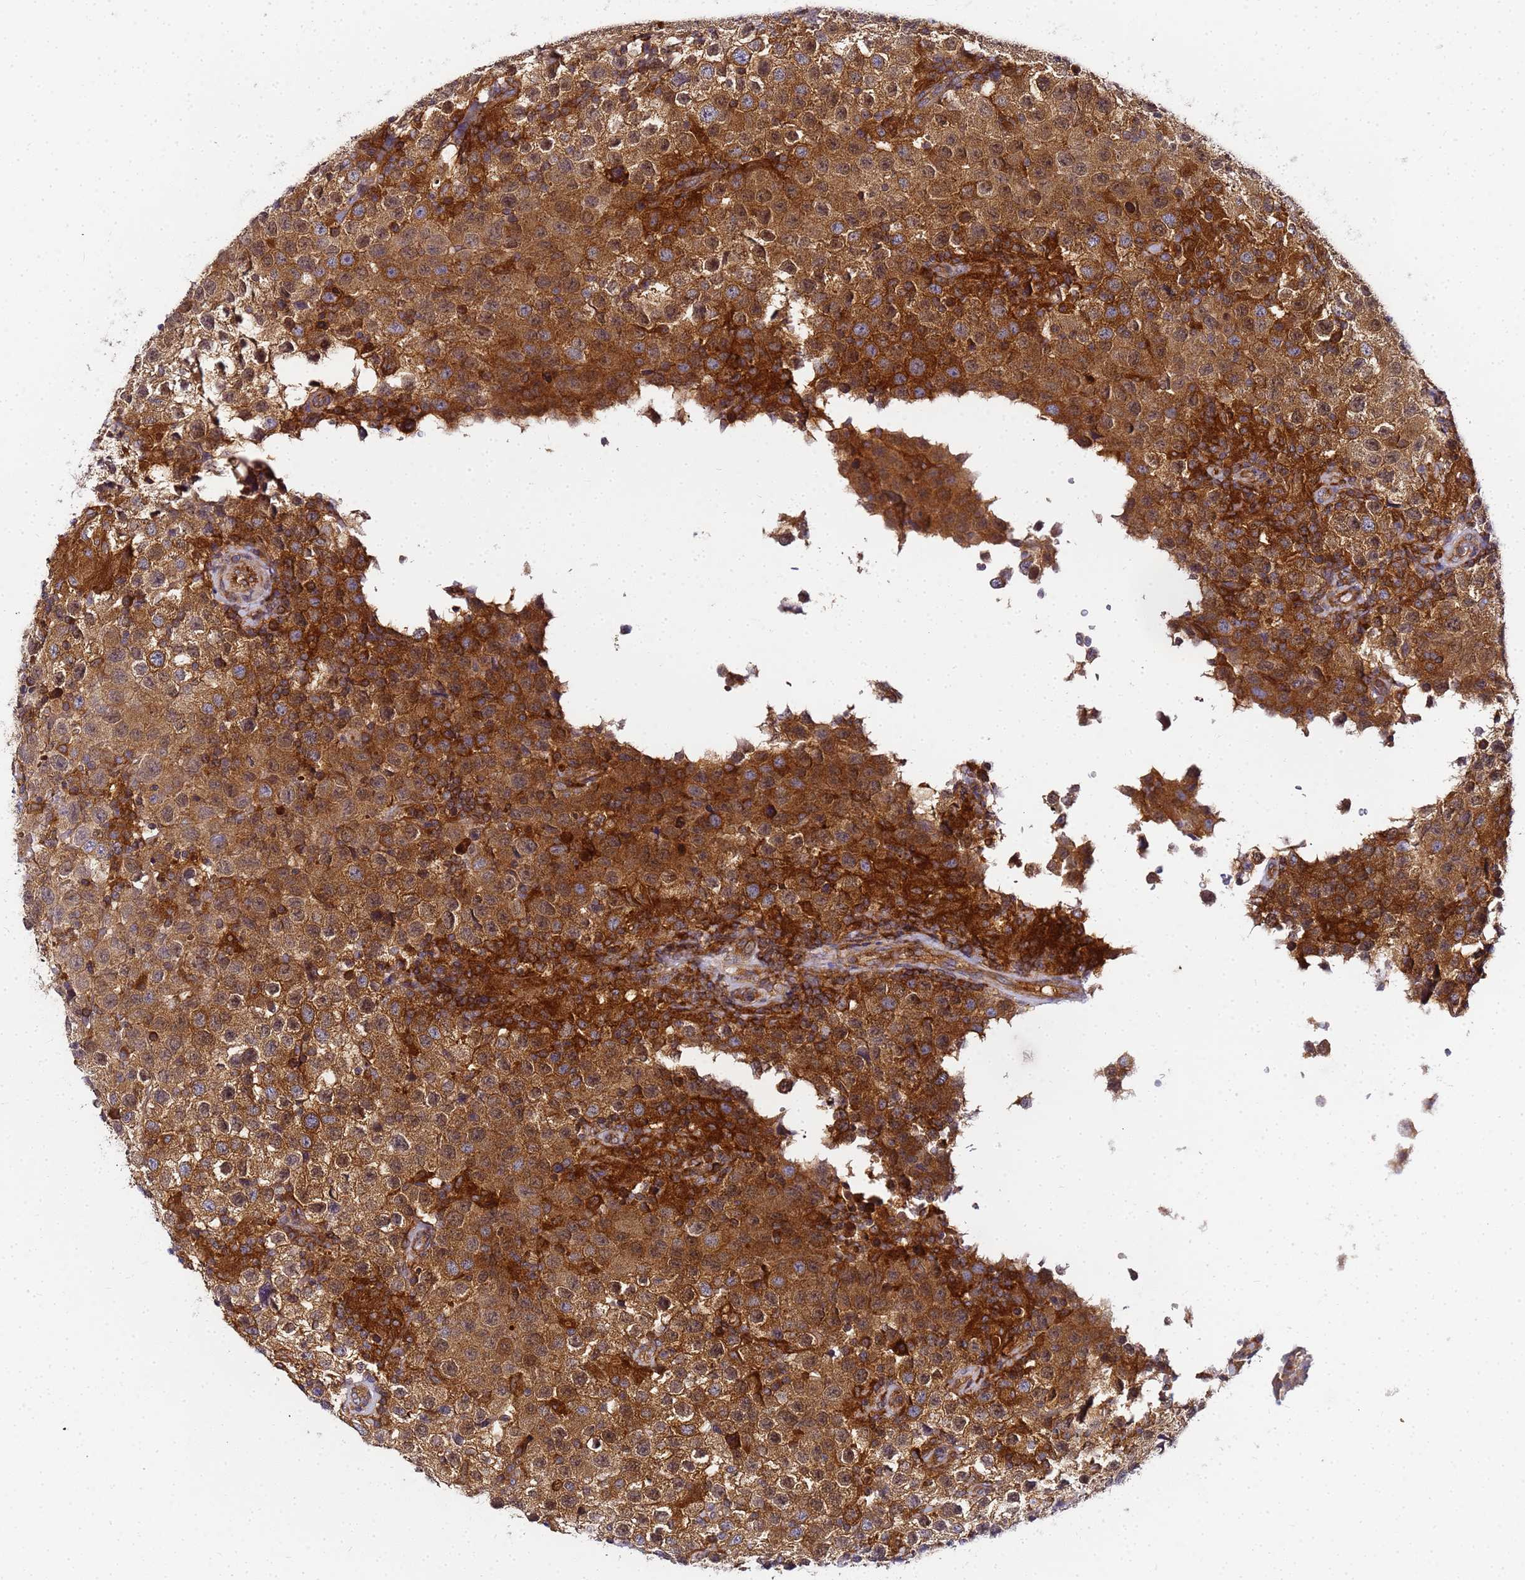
{"staining": {"intensity": "moderate", "quantity": ">75%", "location": "cytoplasmic/membranous"}, "tissue": "testis cancer", "cell_type": "Tumor cells", "image_type": "cancer", "snomed": [{"axis": "morphology", "description": "Seminoma, NOS"}, {"axis": "morphology", "description": "Carcinoma, Embryonal, NOS"}, {"axis": "topography", "description": "Testis"}], "caption": "An IHC image of neoplastic tissue is shown. Protein staining in brown shows moderate cytoplasmic/membranous positivity in testis cancer (embryonal carcinoma) within tumor cells. (DAB IHC, brown staining for protein, blue staining for nuclei).", "gene": "CHM", "patient": {"sex": "male", "age": 41}}